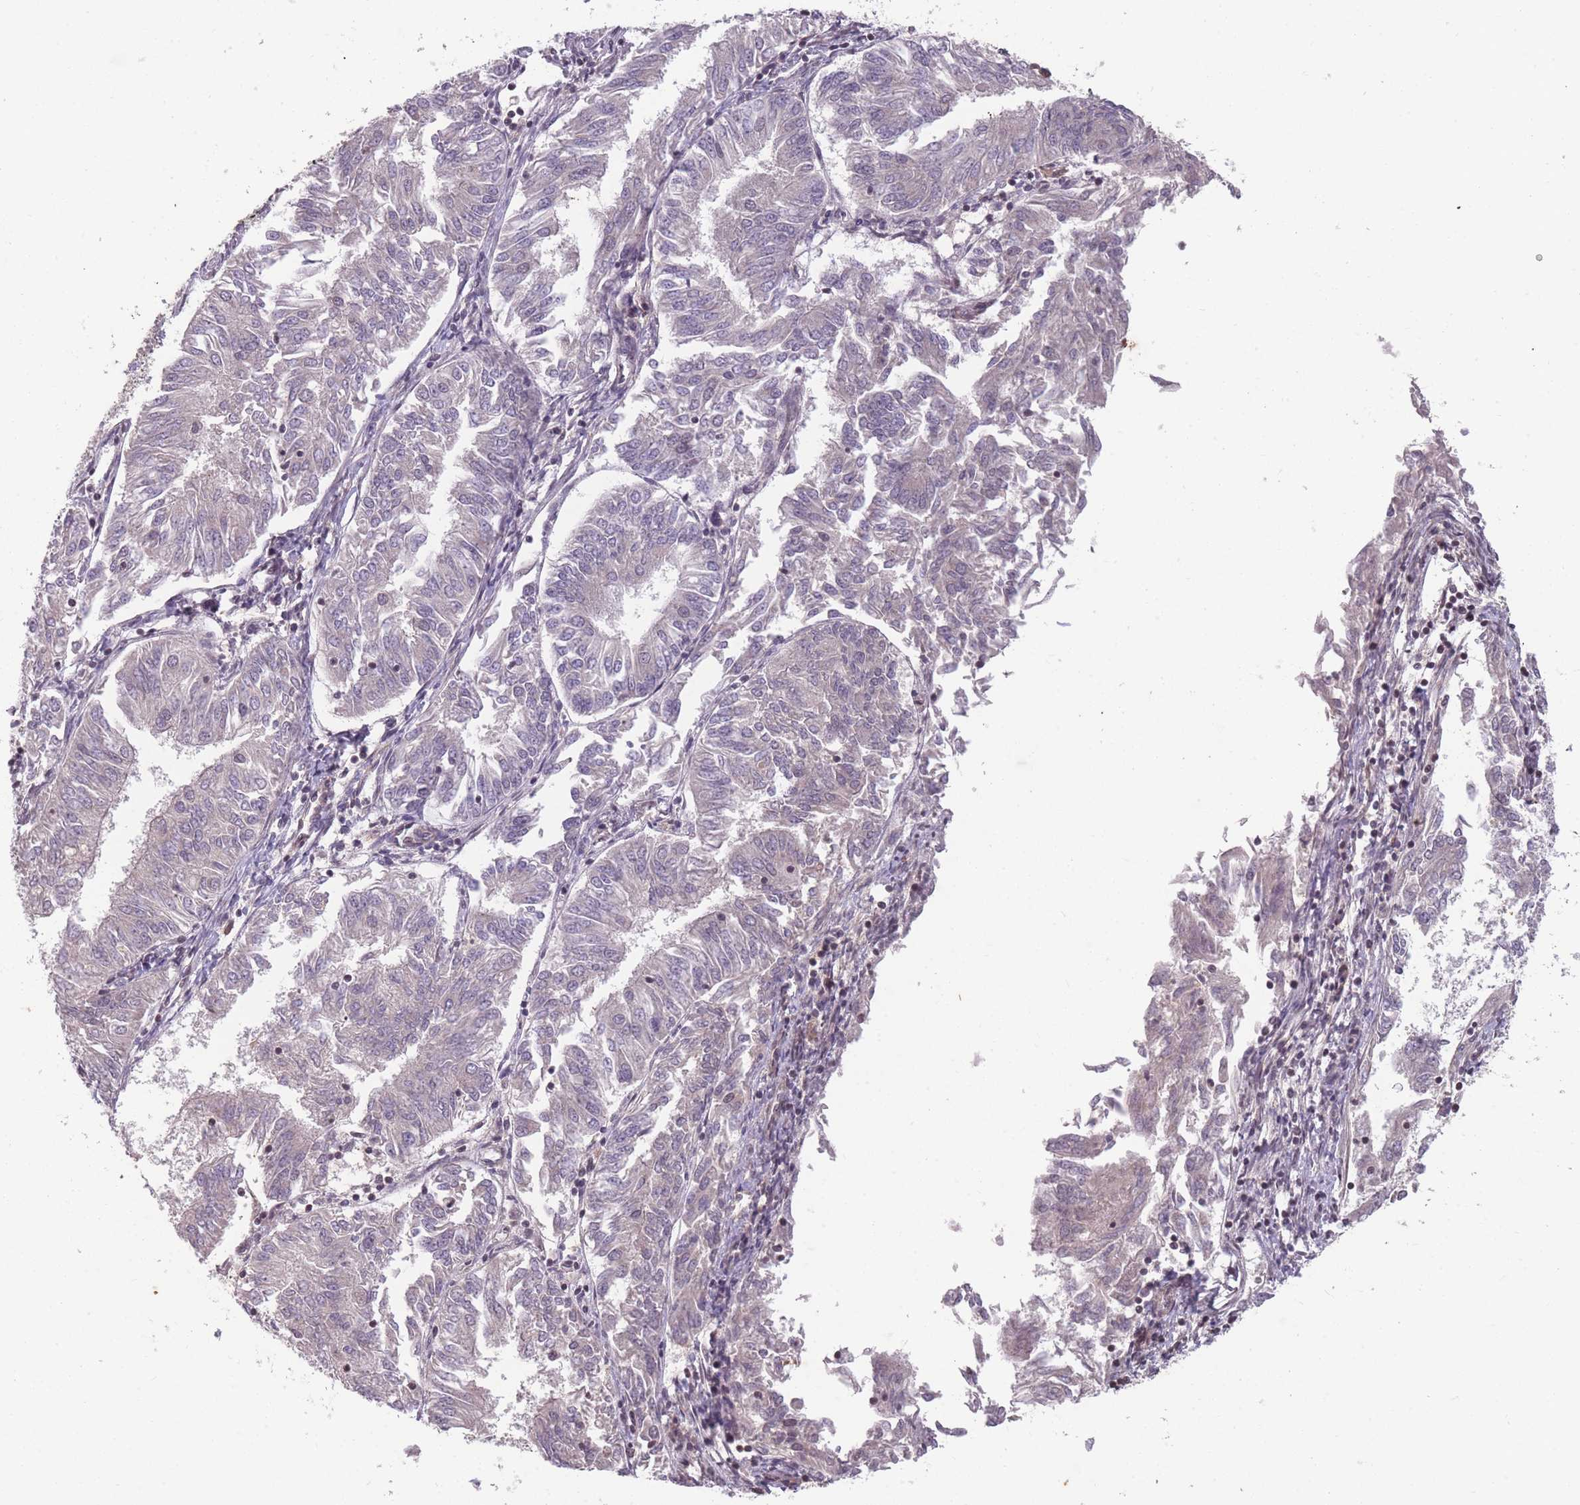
{"staining": {"intensity": "negative", "quantity": "none", "location": "none"}, "tissue": "endometrial cancer", "cell_type": "Tumor cells", "image_type": "cancer", "snomed": [{"axis": "morphology", "description": "Adenocarcinoma, NOS"}, {"axis": "topography", "description": "Endometrium"}], "caption": "There is no significant positivity in tumor cells of endometrial cancer.", "gene": "GGT5", "patient": {"sex": "female", "age": 58}}